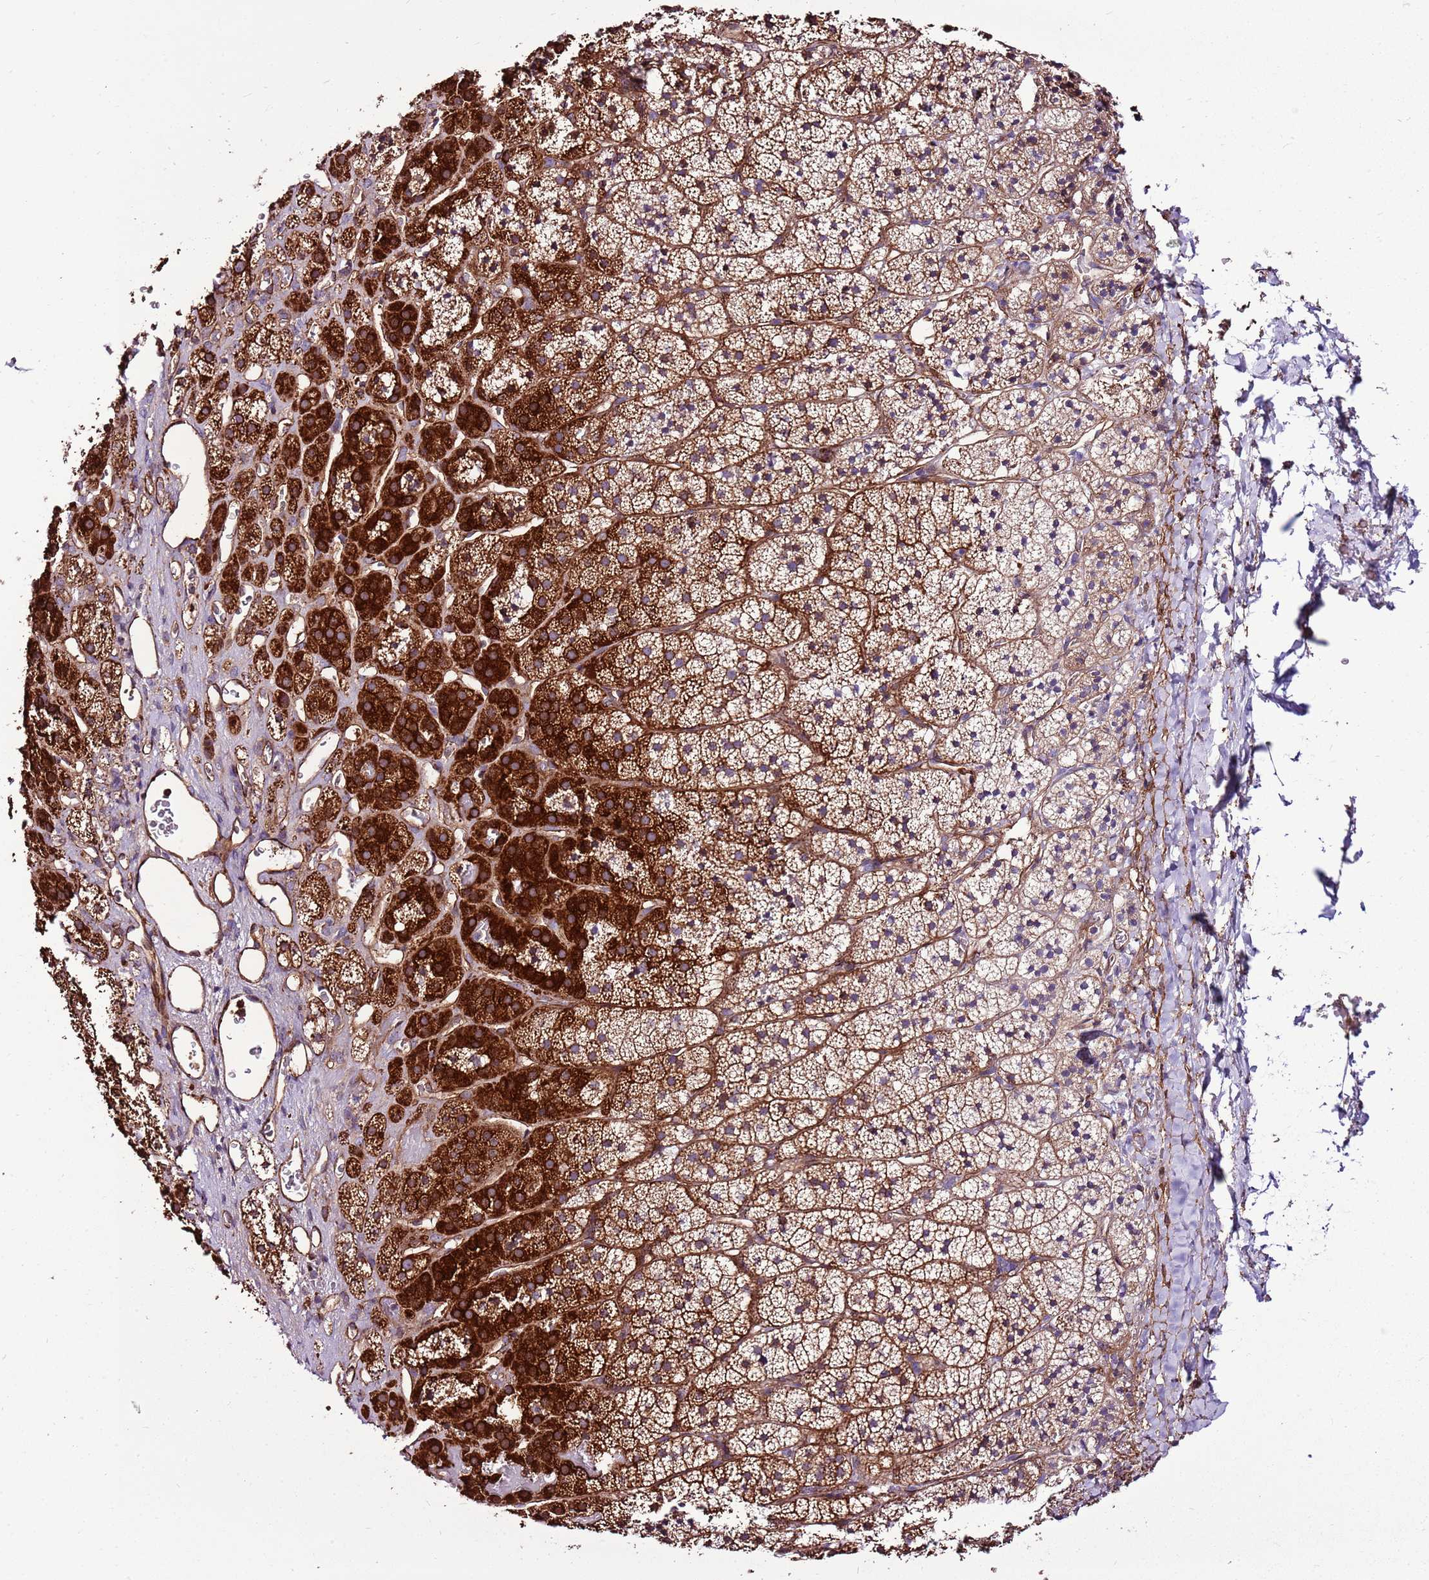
{"staining": {"intensity": "strong", "quantity": ">75%", "location": "cytoplasmic/membranous"}, "tissue": "adrenal gland", "cell_type": "Glandular cells", "image_type": "normal", "snomed": [{"axis": "morphology", "description": "Normal tissue, NOS"}, {"axis": "topography", "description": "Adrenal gland"}], "caption": "This micrograph exhibits immunohistochemistry staining of benign adrenal gland, with high strong cytoplasmic/membranous staining in approximately >75% of glandular cells.", "gene": "ZNF827", "patient": {"sex": "female", "age": 44}}